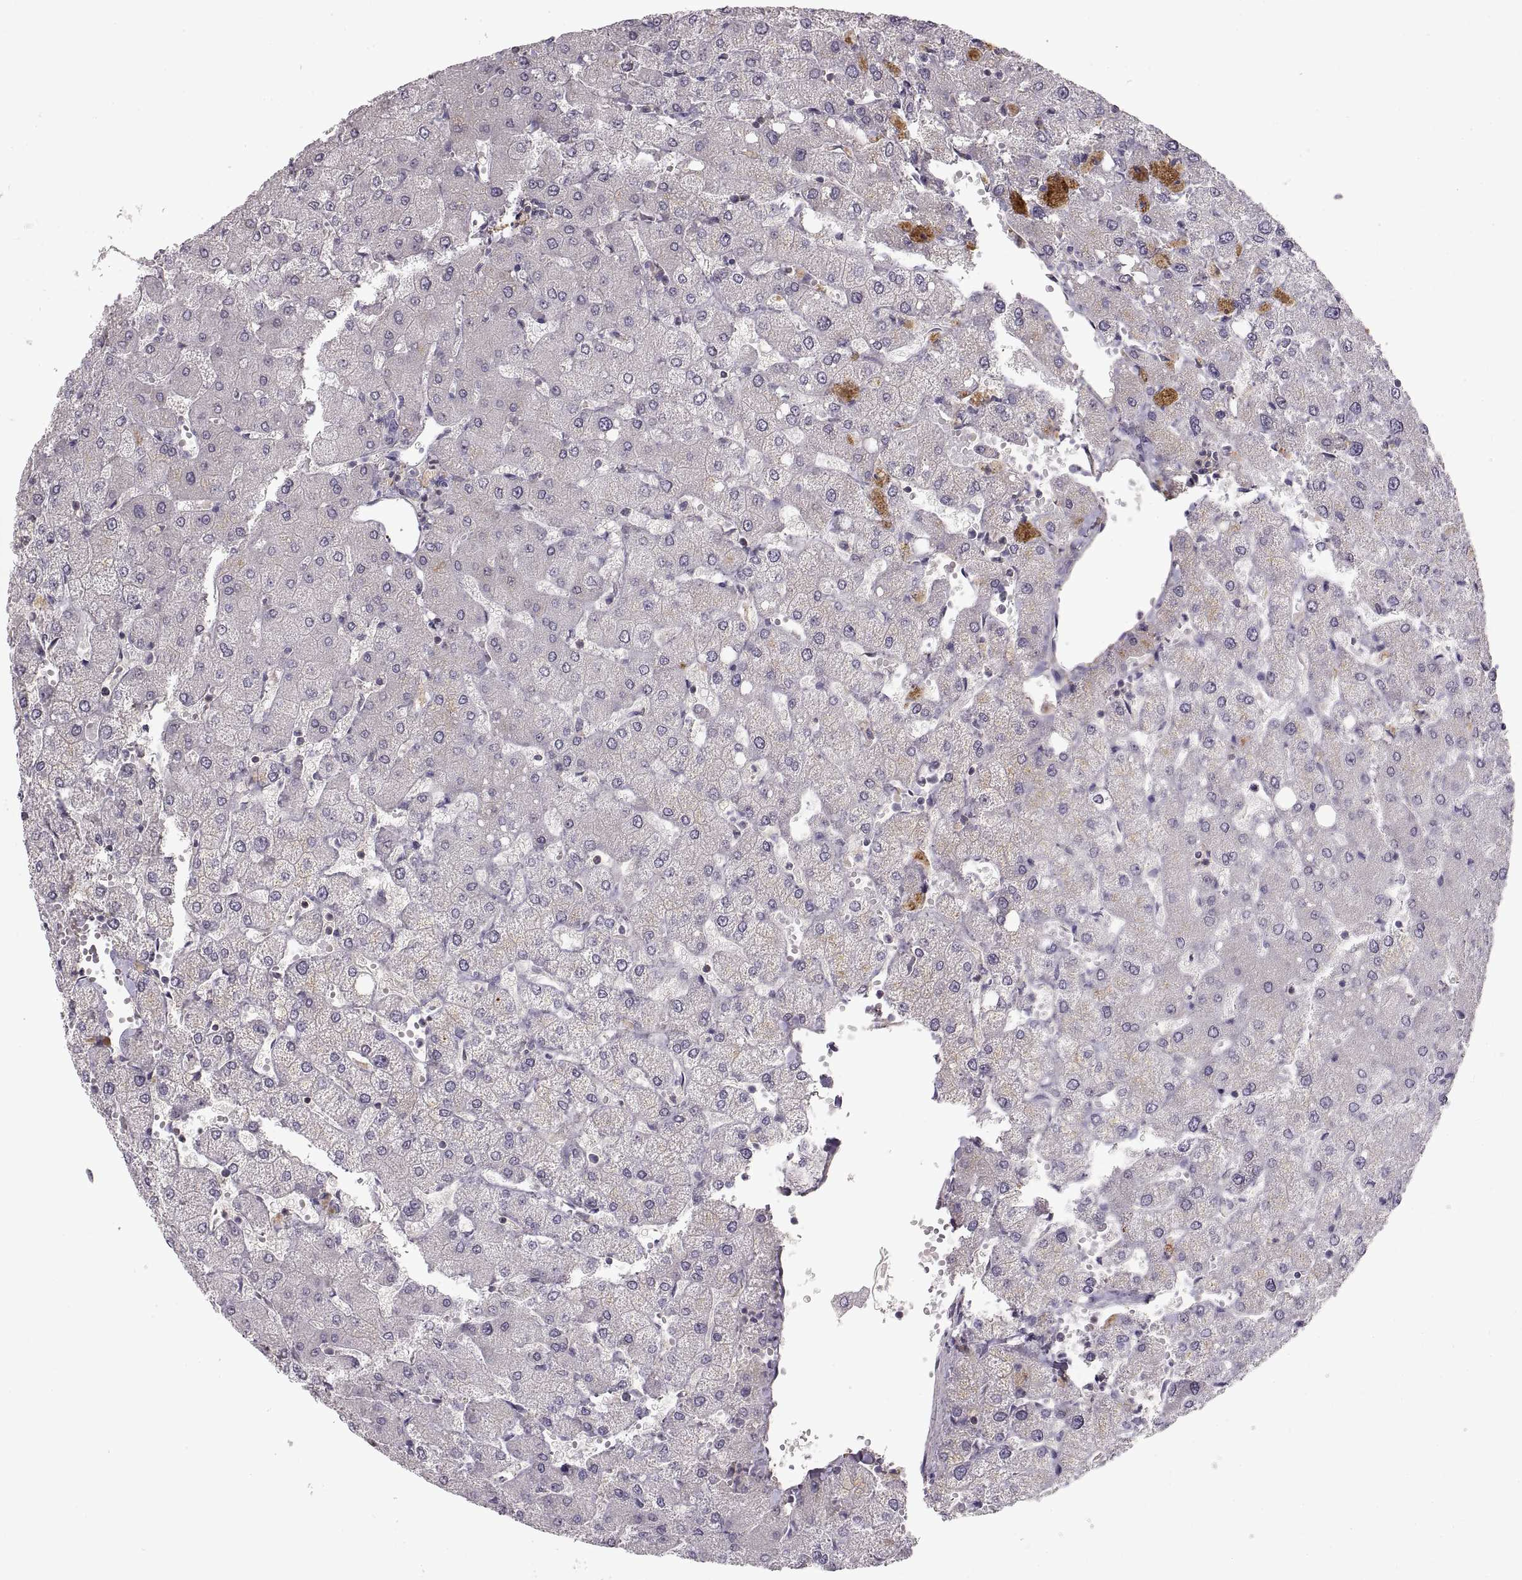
{"staining": {"intensity": "negative", "quantity": "none", "location": "none"}, "tissue": "liver", "cell_type": "Cholangiocytes", "image_type": "normal", "snomed": [{"axis": "morphology", "description": "Normal tissue, NOS"}, {"axis": "topography", "description": "Liver"}], "caption": "A histopathology image of human liver is negative for staining in cholangiocytes. (DAB (3,3'-diaminobenzidine) IHC visualized using brightfield microscopy, high magnification).", "gene": "ADAM11", "patient": {"sex": "female", "age": 54}}